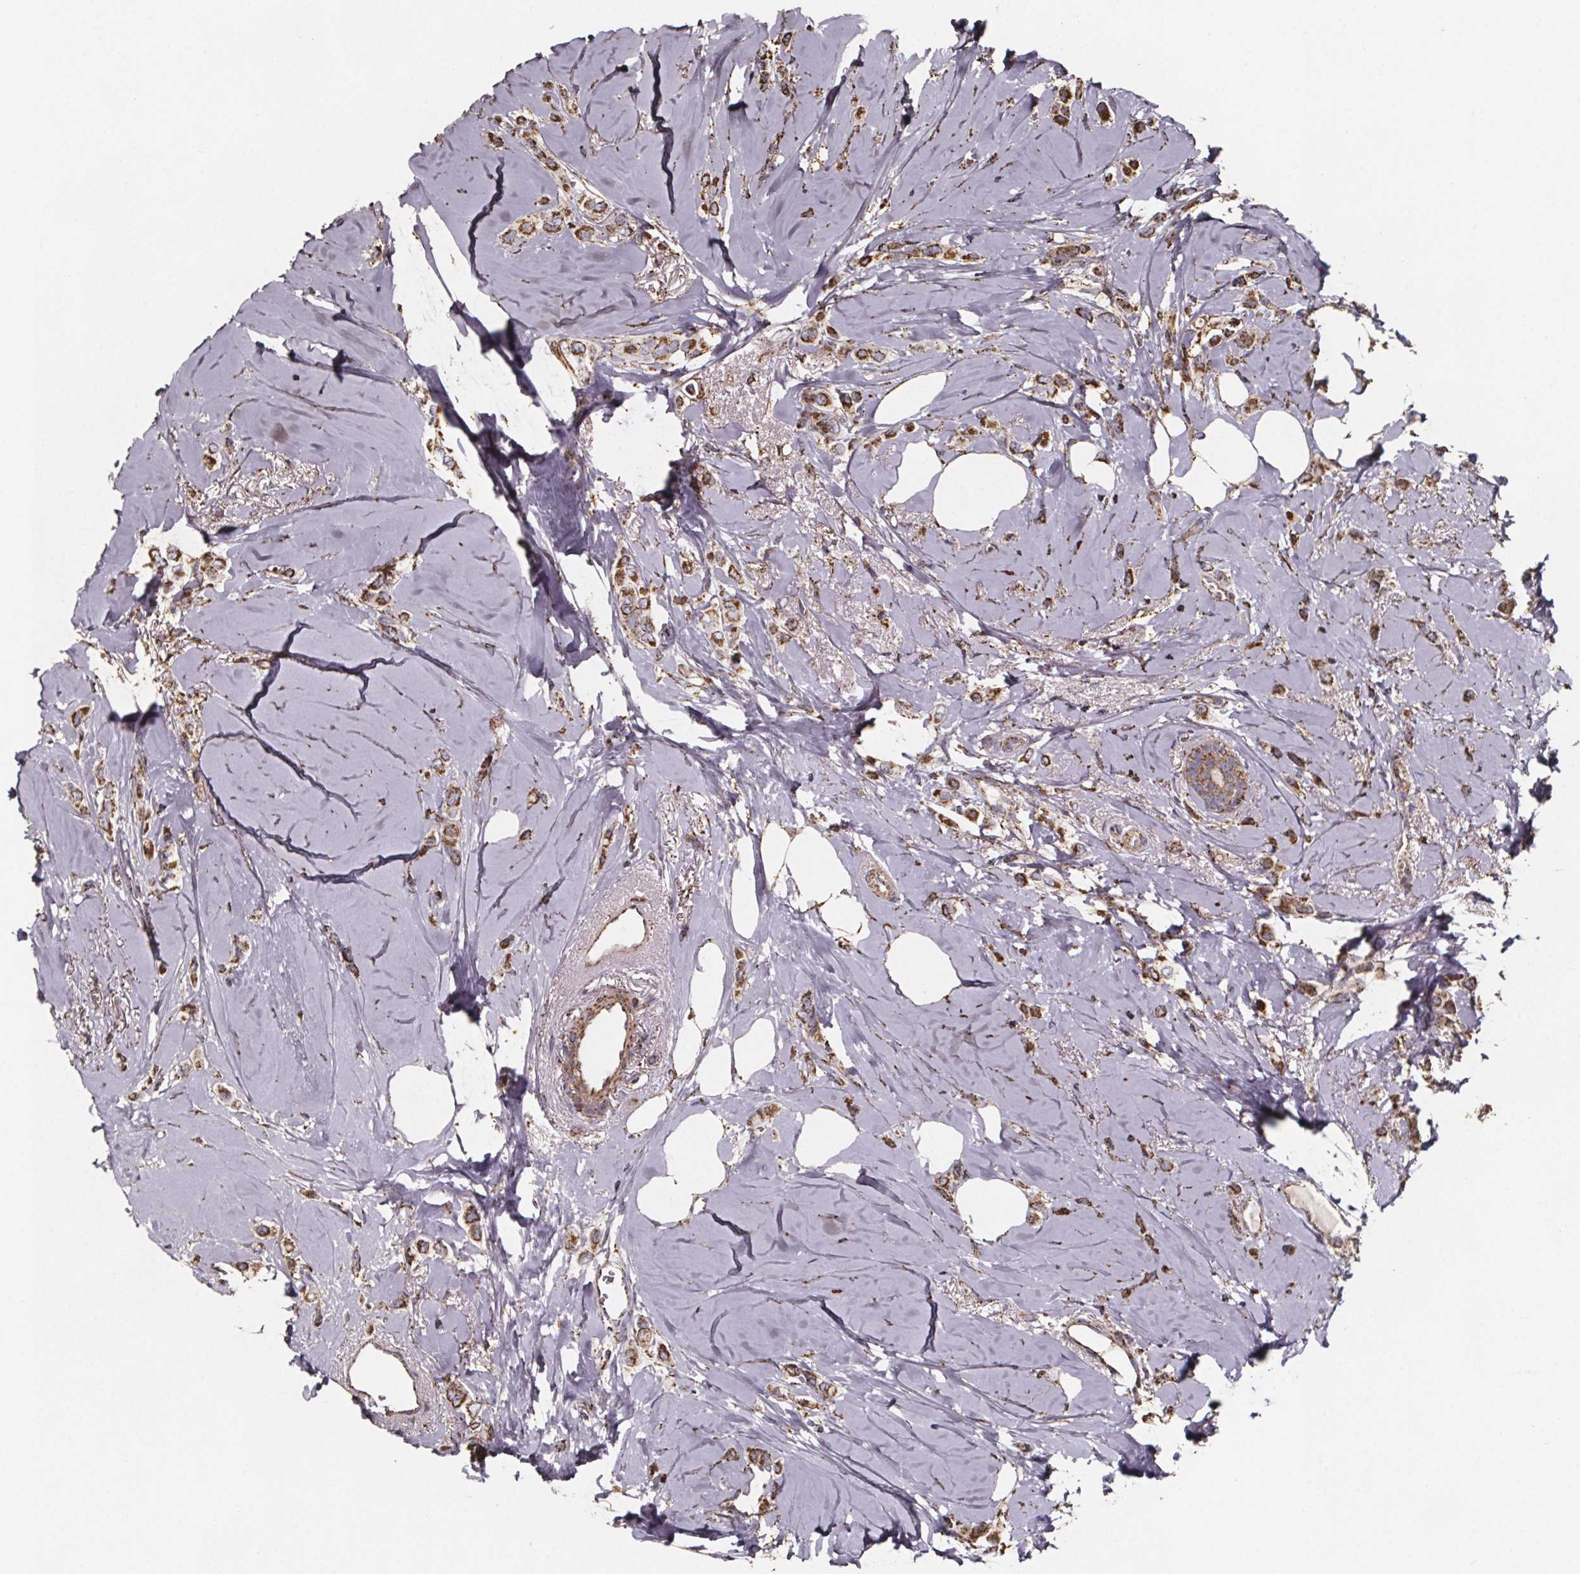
{"staining": {"intensity": "moderate", "quantity": ">75%", "location": "cytoplasmic/membranous"}, "tissue": "breast cancer", "cell_type": "Tumor cells", "image_type": "cancer", "snomed": [{"axis": "morphology", "description": "Lobular carcinoma"}, {"axis": "topography", "description": "Breast"}], "caption": "Immunohistochemistry (IHC) staining of breast cancer (lobular carcinoma), which shows medium levels of moderate cytoplasmic/membranous positivity in approximately >75% of tumor cells indicating moderate cytoplasmic/membranous protein positivity. The staining was performed using DAB (3,3'-diaminobenzidine) (brown) for protein detection and nuclei were counterstained in hematoxylin (blue).", "gene": "SLC35D2", "patient": {"sex": "female", "age": 66}}